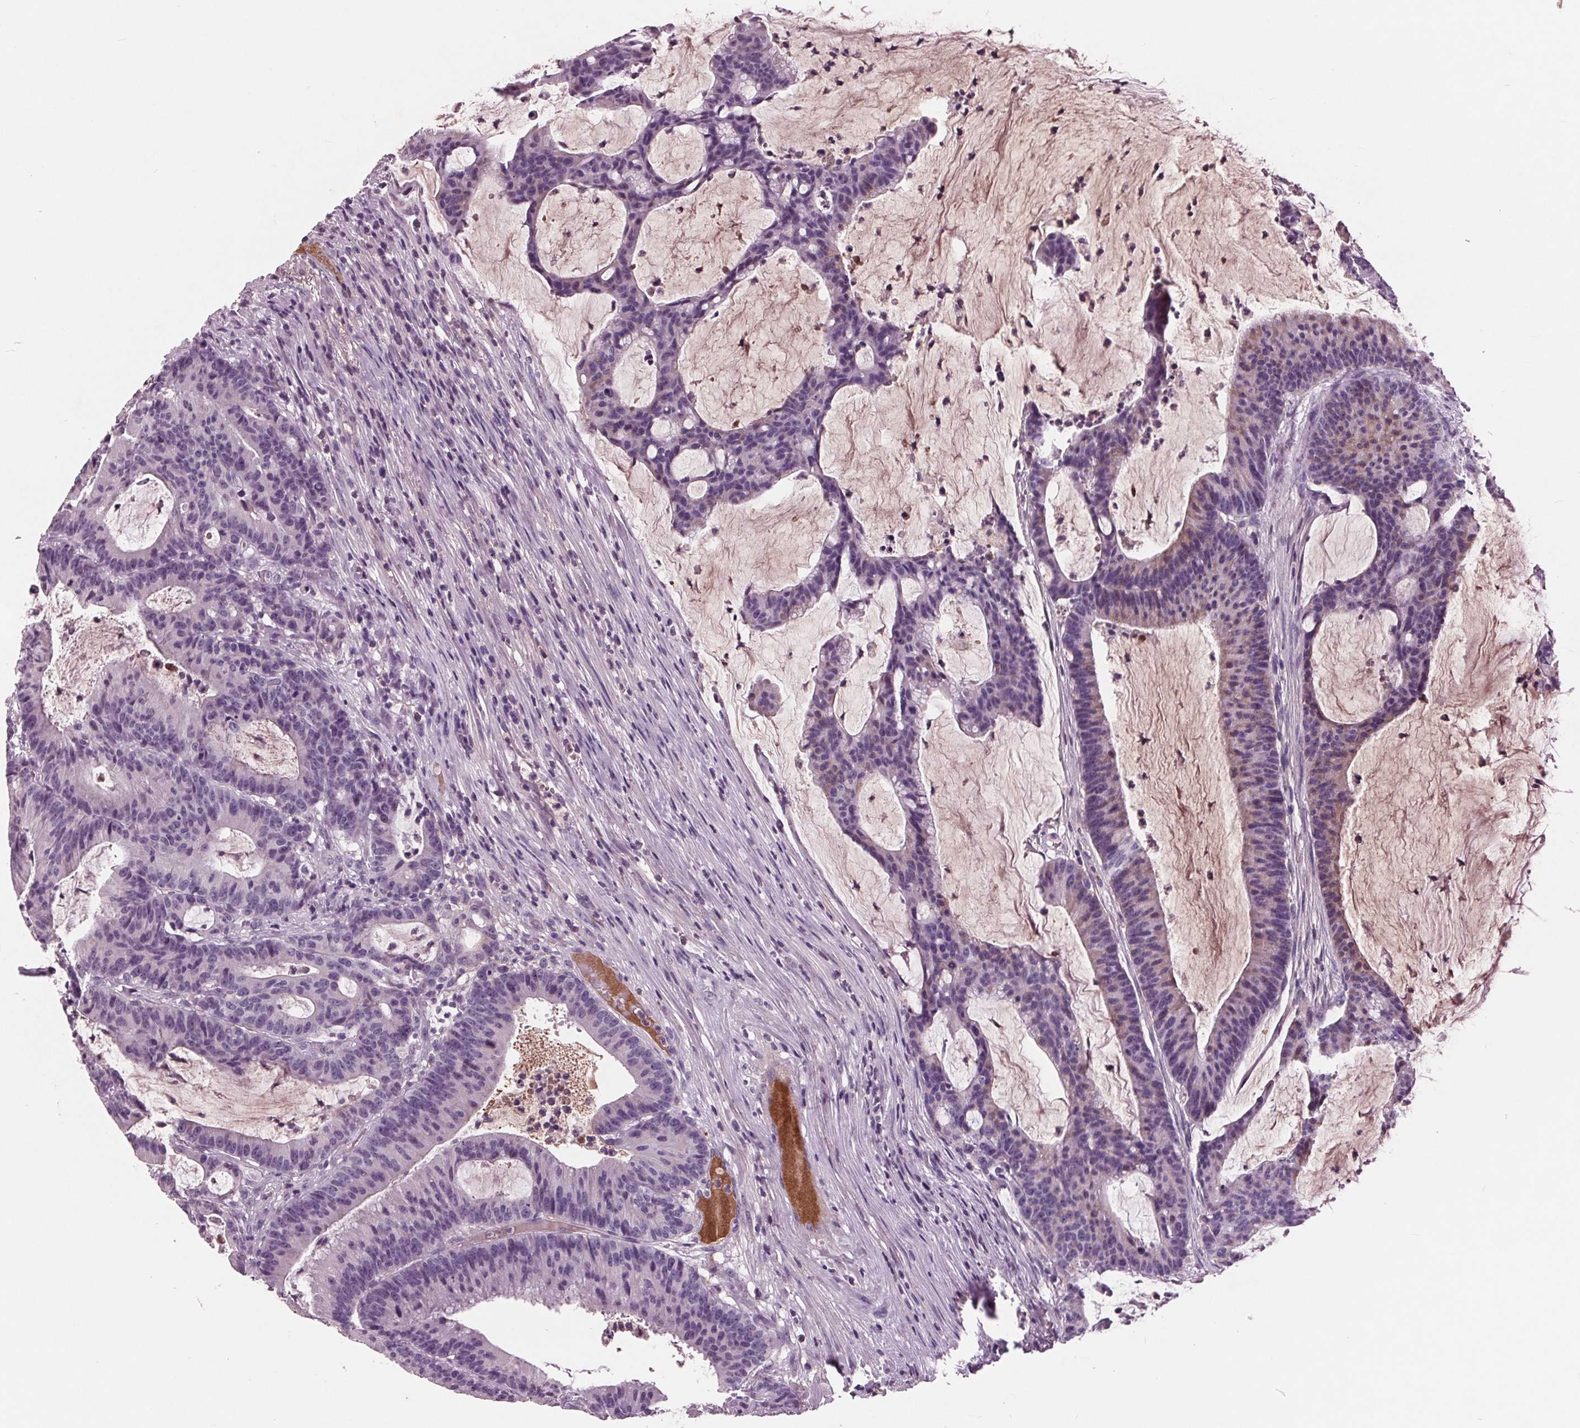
{"staining": {"intensity": "negative", "quantity": "none", "location": "none"}, "tissue": "colorectal cancer", "cell_type": "Tumor cells", "image_type": "cancer", "snomed": [{"axis": "morphology", "description": "Adenocarcinoma, NOS"}, {"axis": "topography", "description": "Colon"}], "caption": "Immunohistochemistry (IHC) histopathology image of human colorectal cancer (adenocarcinoma) stained for a protein (brown), which shows no expression in tumor cells.", "gene": "C6", "patient": {"sex": "female", "age": 78}}